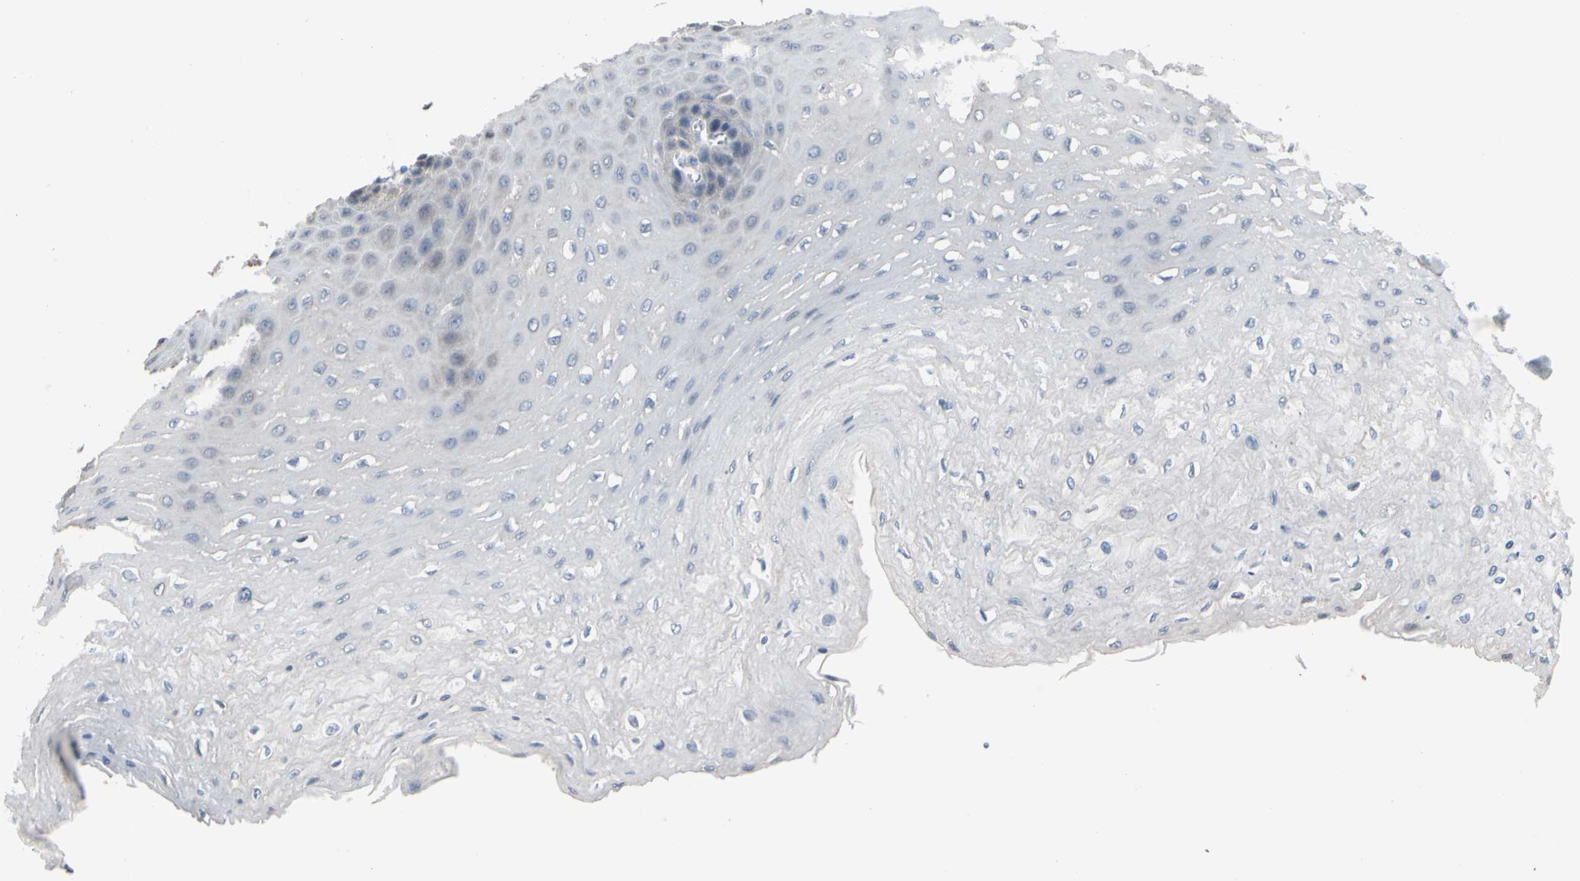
{"staining": {"intensity": "weak", "quantity": "<25%", "location": "cytoplasmic/membranous"}, "tissue": "esophagus", "cell_type": "Squamous epithelial cells", "image_type": "normal", "snomed": [{"axis": "morphology", "description": "Normal tissue, NOS"}, {"axis": "topography", "description": "Esophagus"}], "caption": "Immunohistochemistry histopathology image of normal esophagus: human esophagus stained with DAB reveals no significant protein staining in squamous epithelial cells.", "gene": "SV2A", "patient": {"sex": "female", "age": 72}}